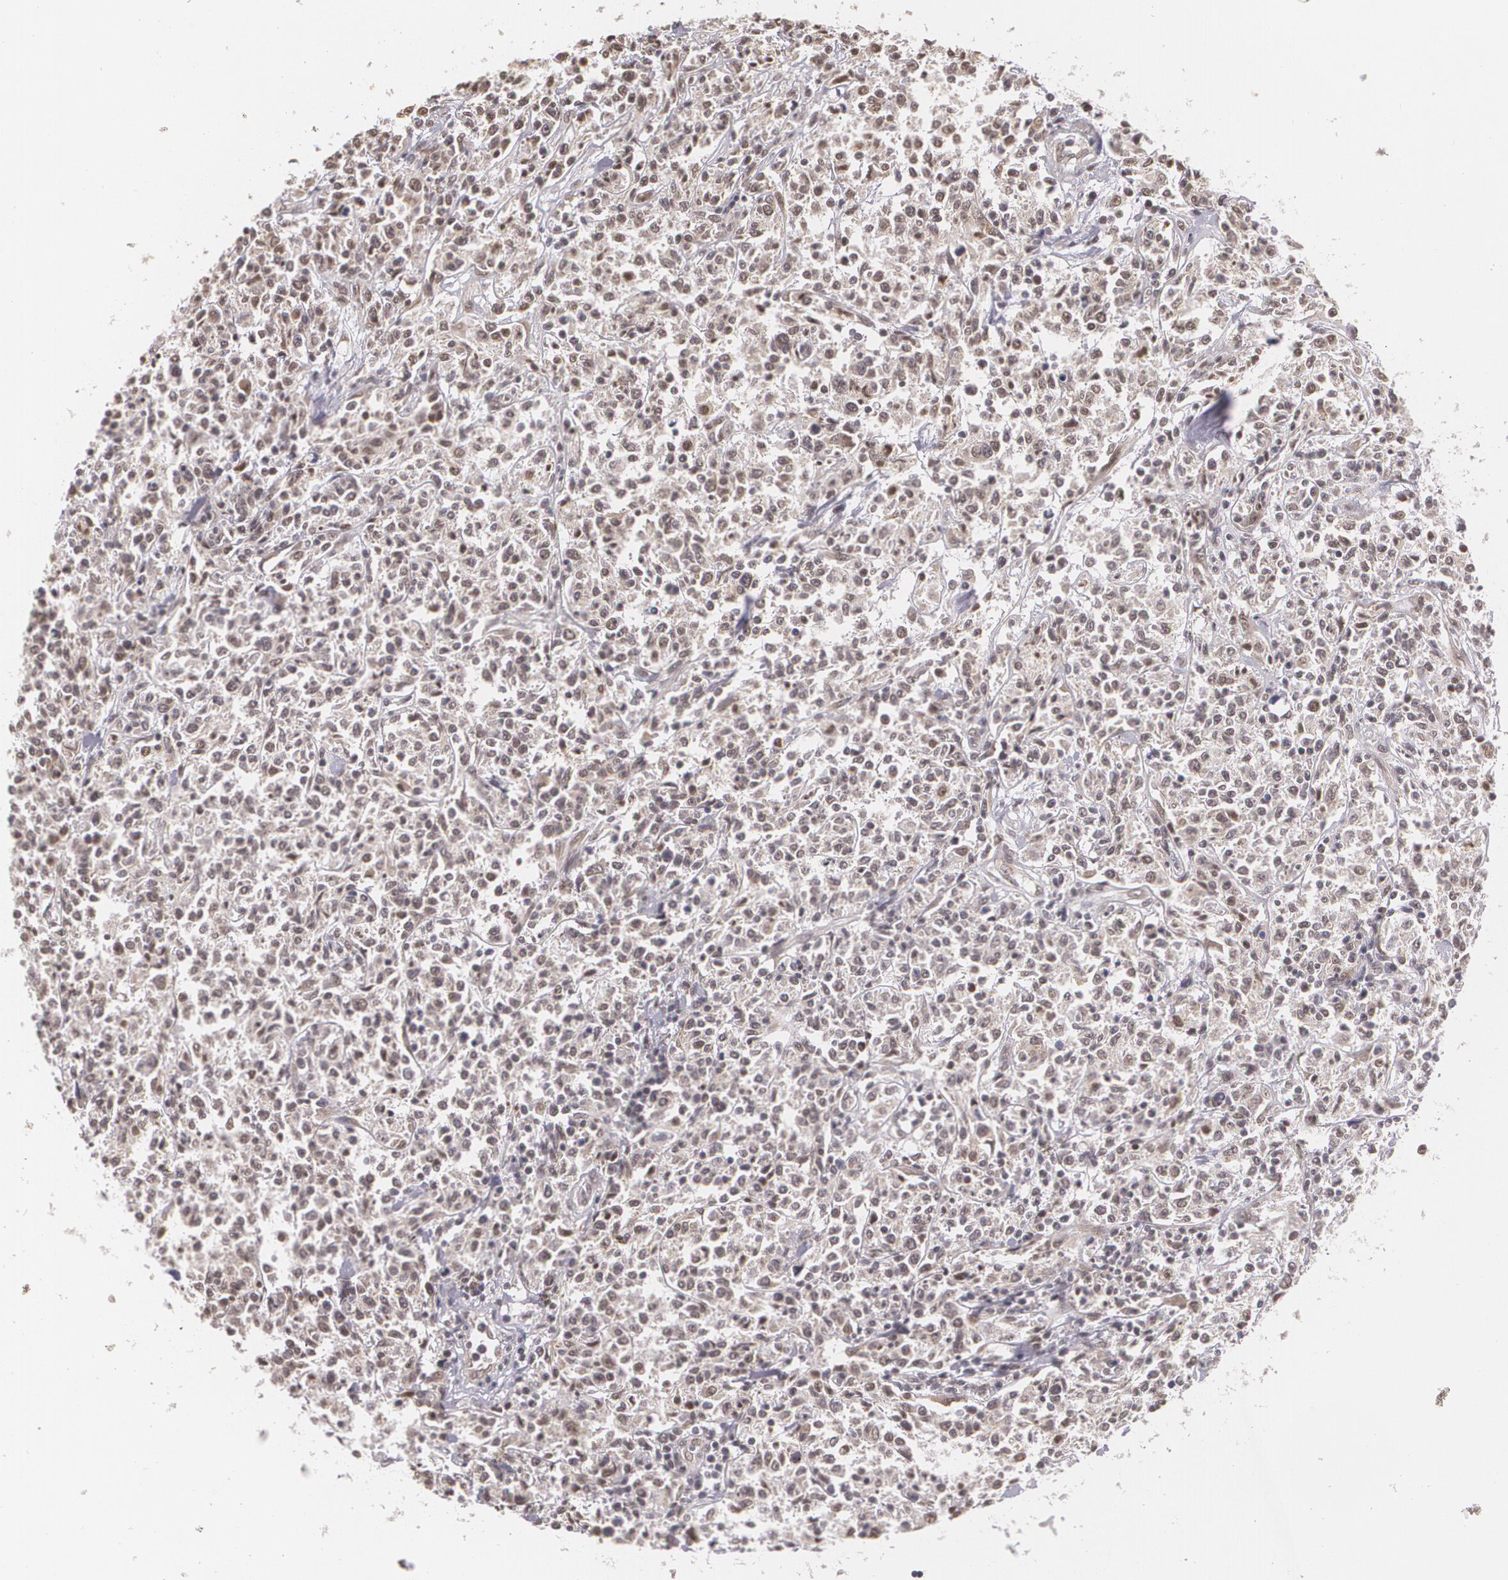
{"staining": {"intensity": "weak", "quantity": "<25%", "location": "nuclear"}, "tissue": "lymphoma", "cell_type": "Tumor cells", "image_type": "cancer", "snomed": [{"axis": "morphology", "description": "Malignant lymphoma, non-Hodgkin's type, Low grade"}, {"axis": "topography", "description": "Small intestine"}], "caption": "Protein analysis of low-grade malignant lymphoma, non-Hodgkin's type demonstrates no significant staining in tumor cells.", "gene": "ALX1", "patient": {"sex": "female", "age": 59}}